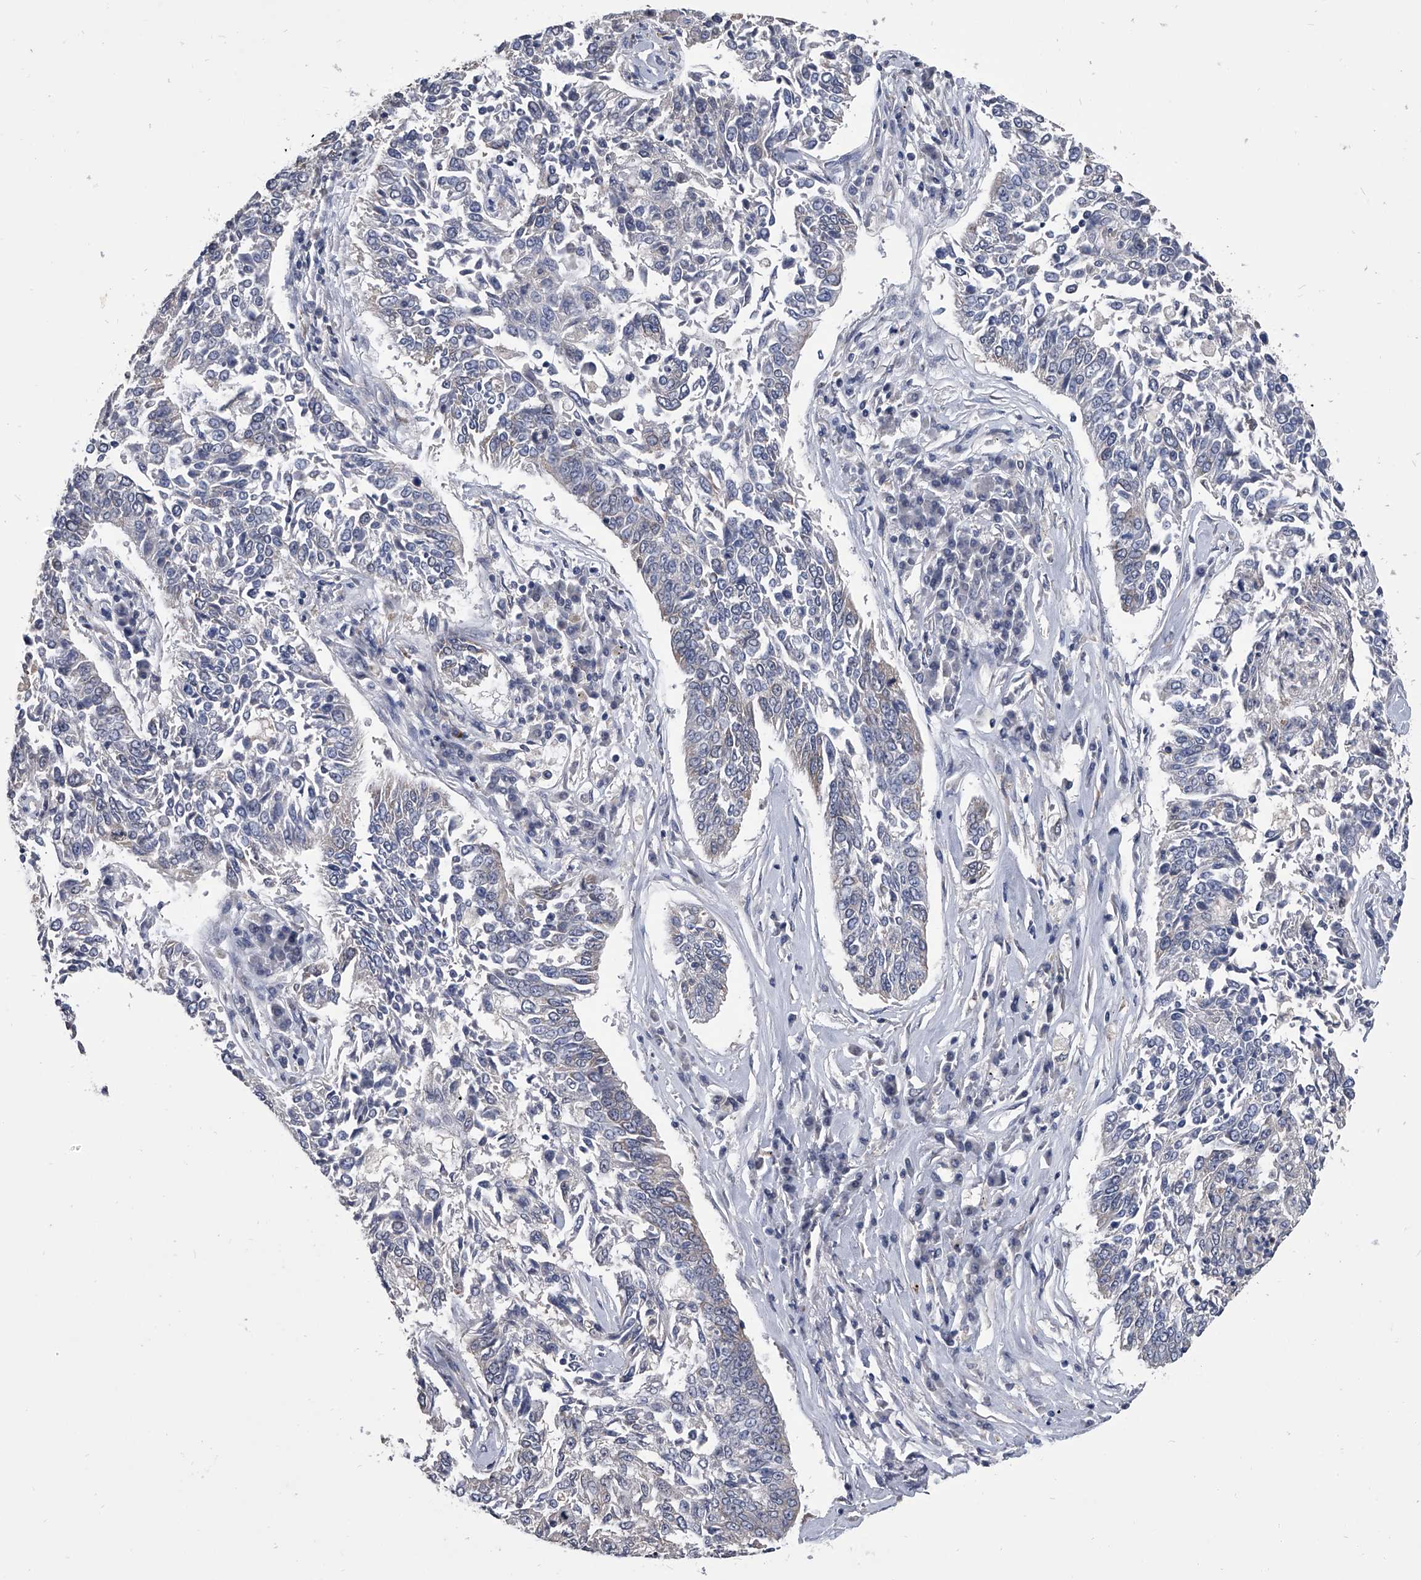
{"staining": {"intensity": "negative", "quantity": "none", "location": "none"}, "tissue": "lung cancer", "cell_type": "Tumor cells", "image_type": "cancer", "snomed": [{"axis": "morphology", "description": "Normal tissue, NOS"}, {"axis": "morphology", "description": "Squamous cell carcinoma, NOS"}, {"axis": "topography", "description": "Cartilage tissue"}, {"axis": "topography", "description": "Bronchus"}, {"axis": "topography", "description": "Lung"}], "caption": "Tumor cells are negative for protein expression in human lung cancer.", "gene": "MAP4K3", "patient": {"sex": "female", "age": 49}}